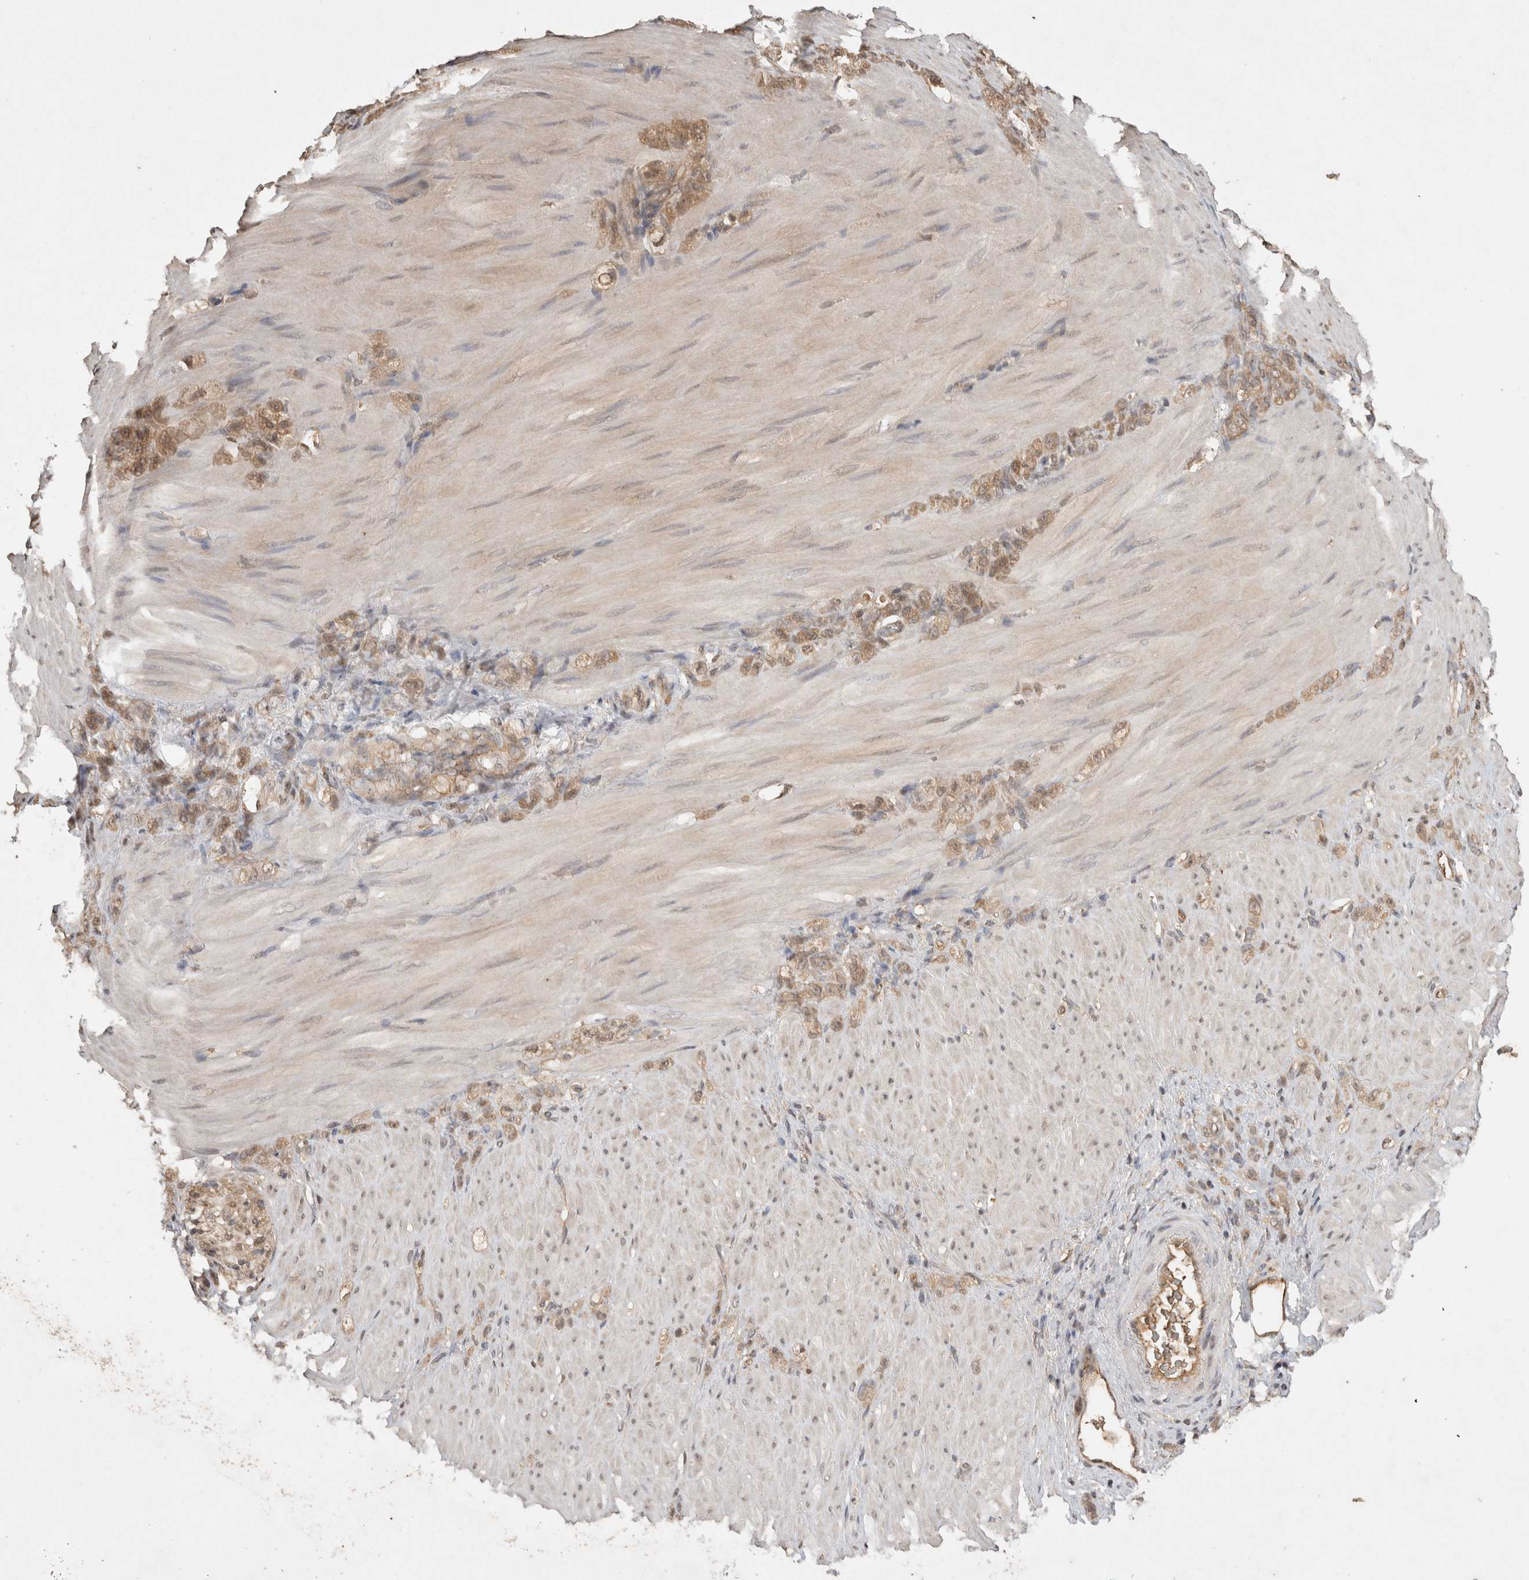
{"staining": {"intensity": "moderate", "quantity": ">75%", "location": "cytoplasmic/membranous"}, "tissue": "stomach cancer", "cell_type": "Tumor cells", "image_type": "cancer", "snomed": [{"axis": "morphology", "description": "Normal tissue, NOS"}, {"axis": "morphology", "description": "Adenocarcinoma, NOS"}, {"axis": "topography", "description": "Stomach"}], "caption": "Tumor cells show medium levels of moderate cytoplasmic/membranous positivity in about >75% of cells in human stomach cancer (adenocarcinoma).", "gene": "PRMT3", "patient": {"sex": "male", "age": 82}}